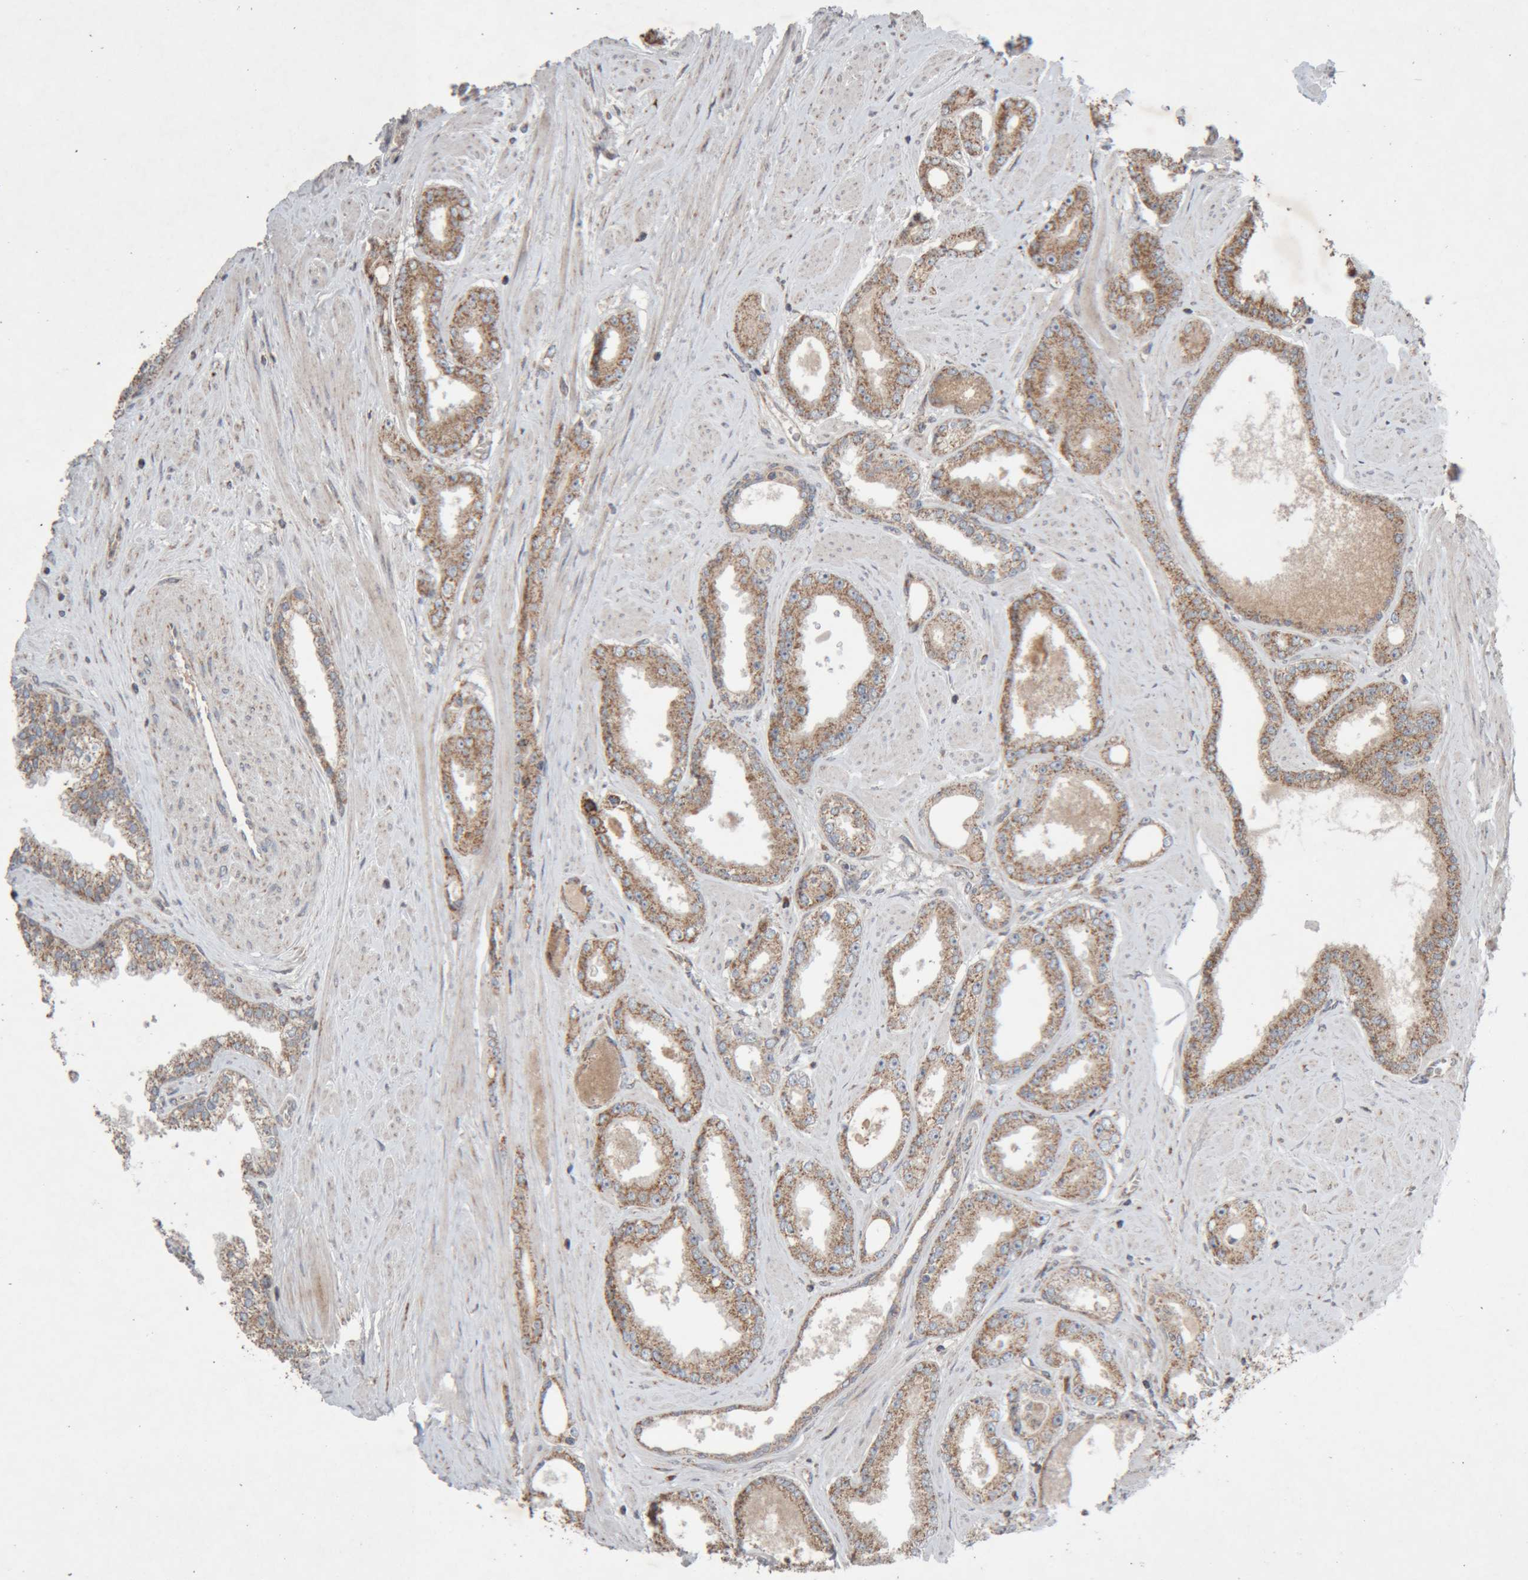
{"staining": {"intensity": "moderate", "quantity": ">75%", "location": "cytoplasmic/membranous"}, "tissue": "prostate cancer", "cell_type": "Tumor cells", "image_type": "cancer", "snomed": [{"axis": "morphology", "description": "Adenocarcinoma, Low grade"}, {"axis": "topography", "description": "Prostate"}], "caption": "Moderate cytoplasmic/membranous positivity for a protein is appreciated in approximately >75% of tumor cells of prostate cancer (low-grade adenocarcinoma) using immunohistochemistry.", "gene": "KIF21B", "patient": {"sex": "male", "age": 62}}